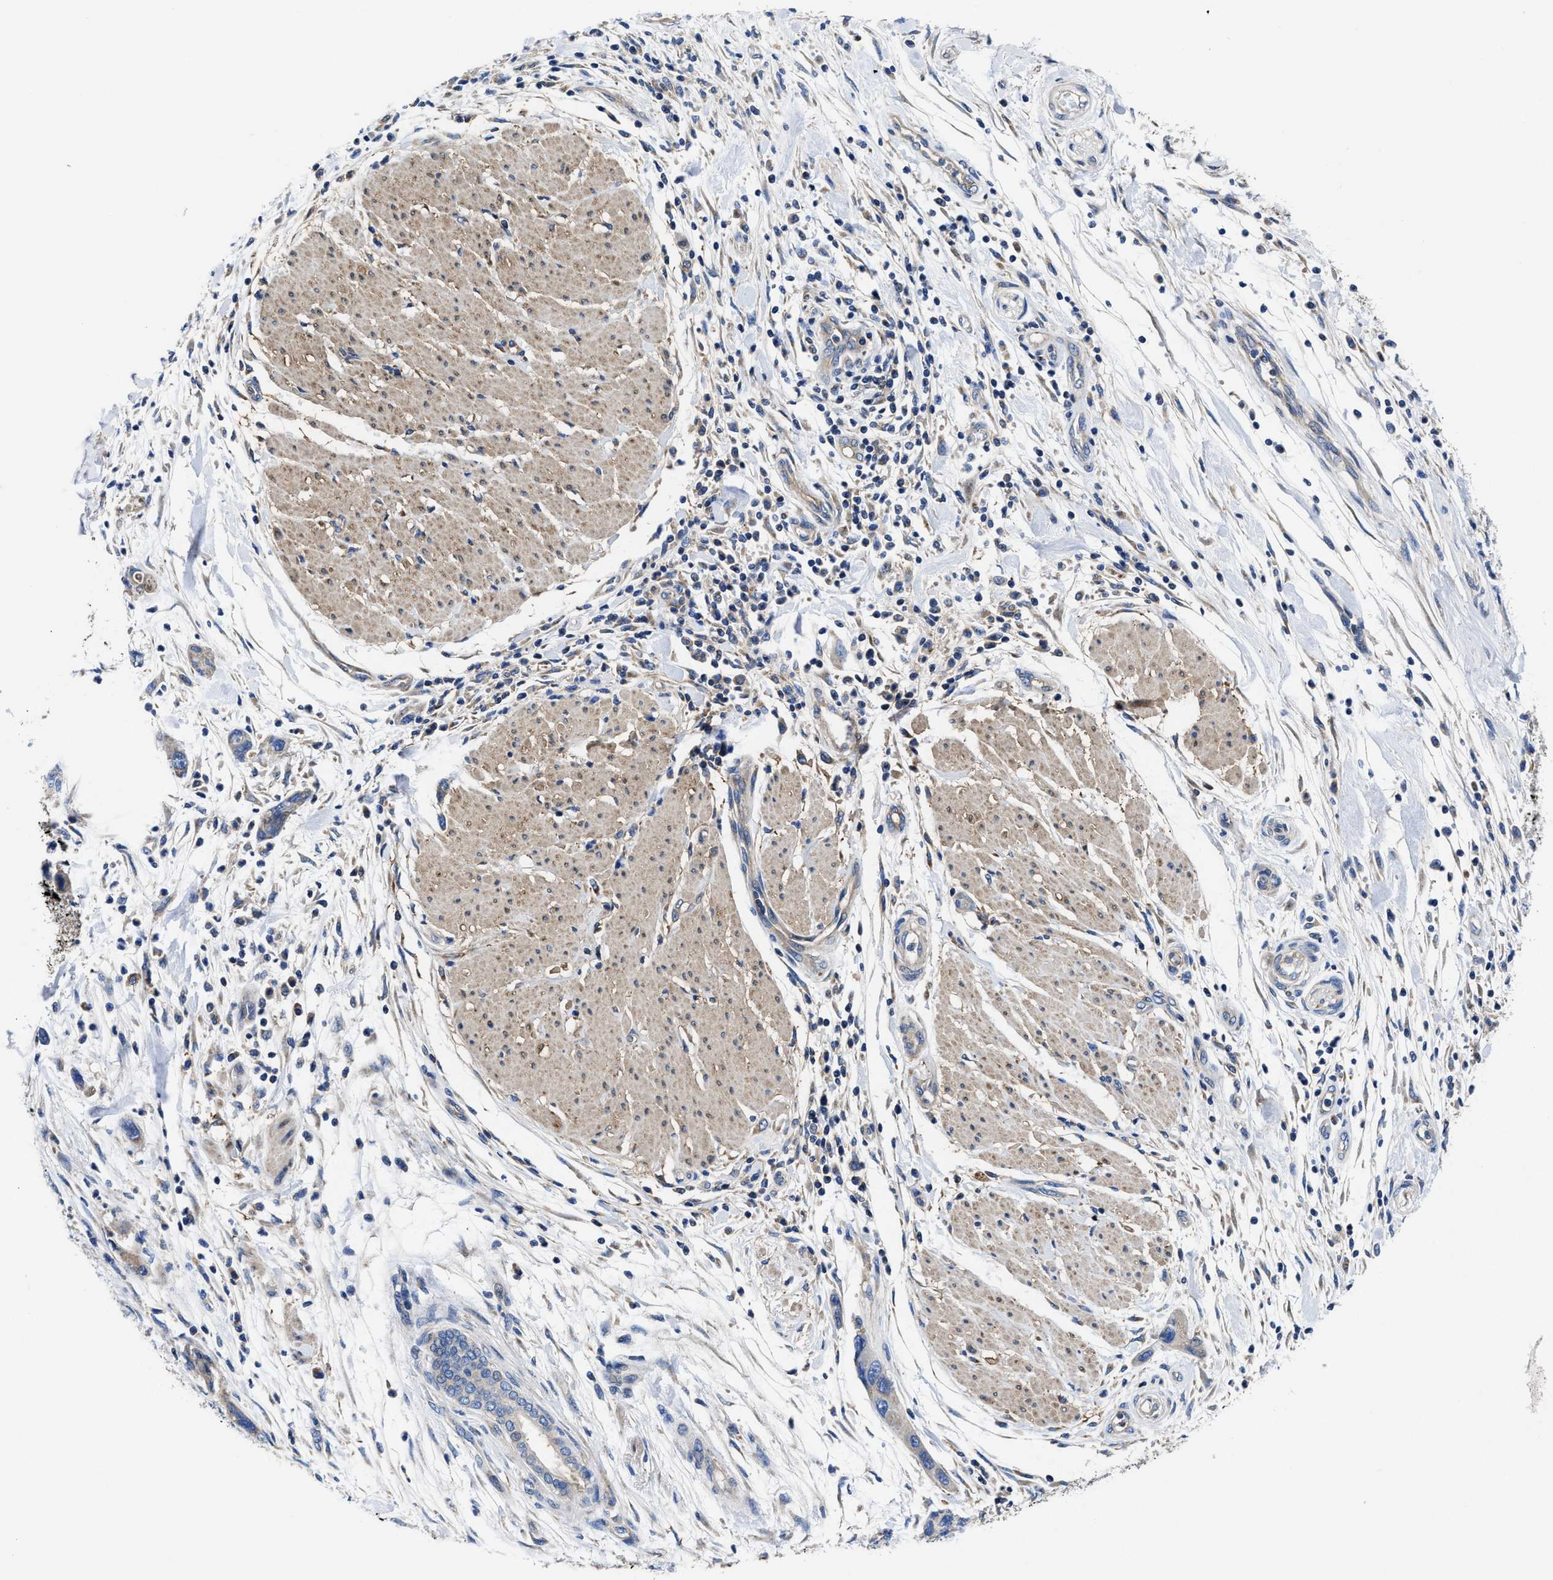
{"staining": {"intensity": "weak", "quantity": "<25%", "location": "cytoplasmic/membranous"}, "tissue": "pancreatic cancer", "cell_type": "Tumor cells", "image_type": "cancer", "snomed": [{"axis": "morphology", "description": "Normal tissue, NOS"}, {"axis": "morphology", "description": "Adenocarcinoma, NOS"}, {"axis": "topography", "description": "Pancreas"}], "caption": "The IHC photomicrograph has no significant expression in tumor cells of pancreatic adenocarcinoma tissue.", "gene": "TMEM30A", "patient": {"sex": "female", "age": 71}}